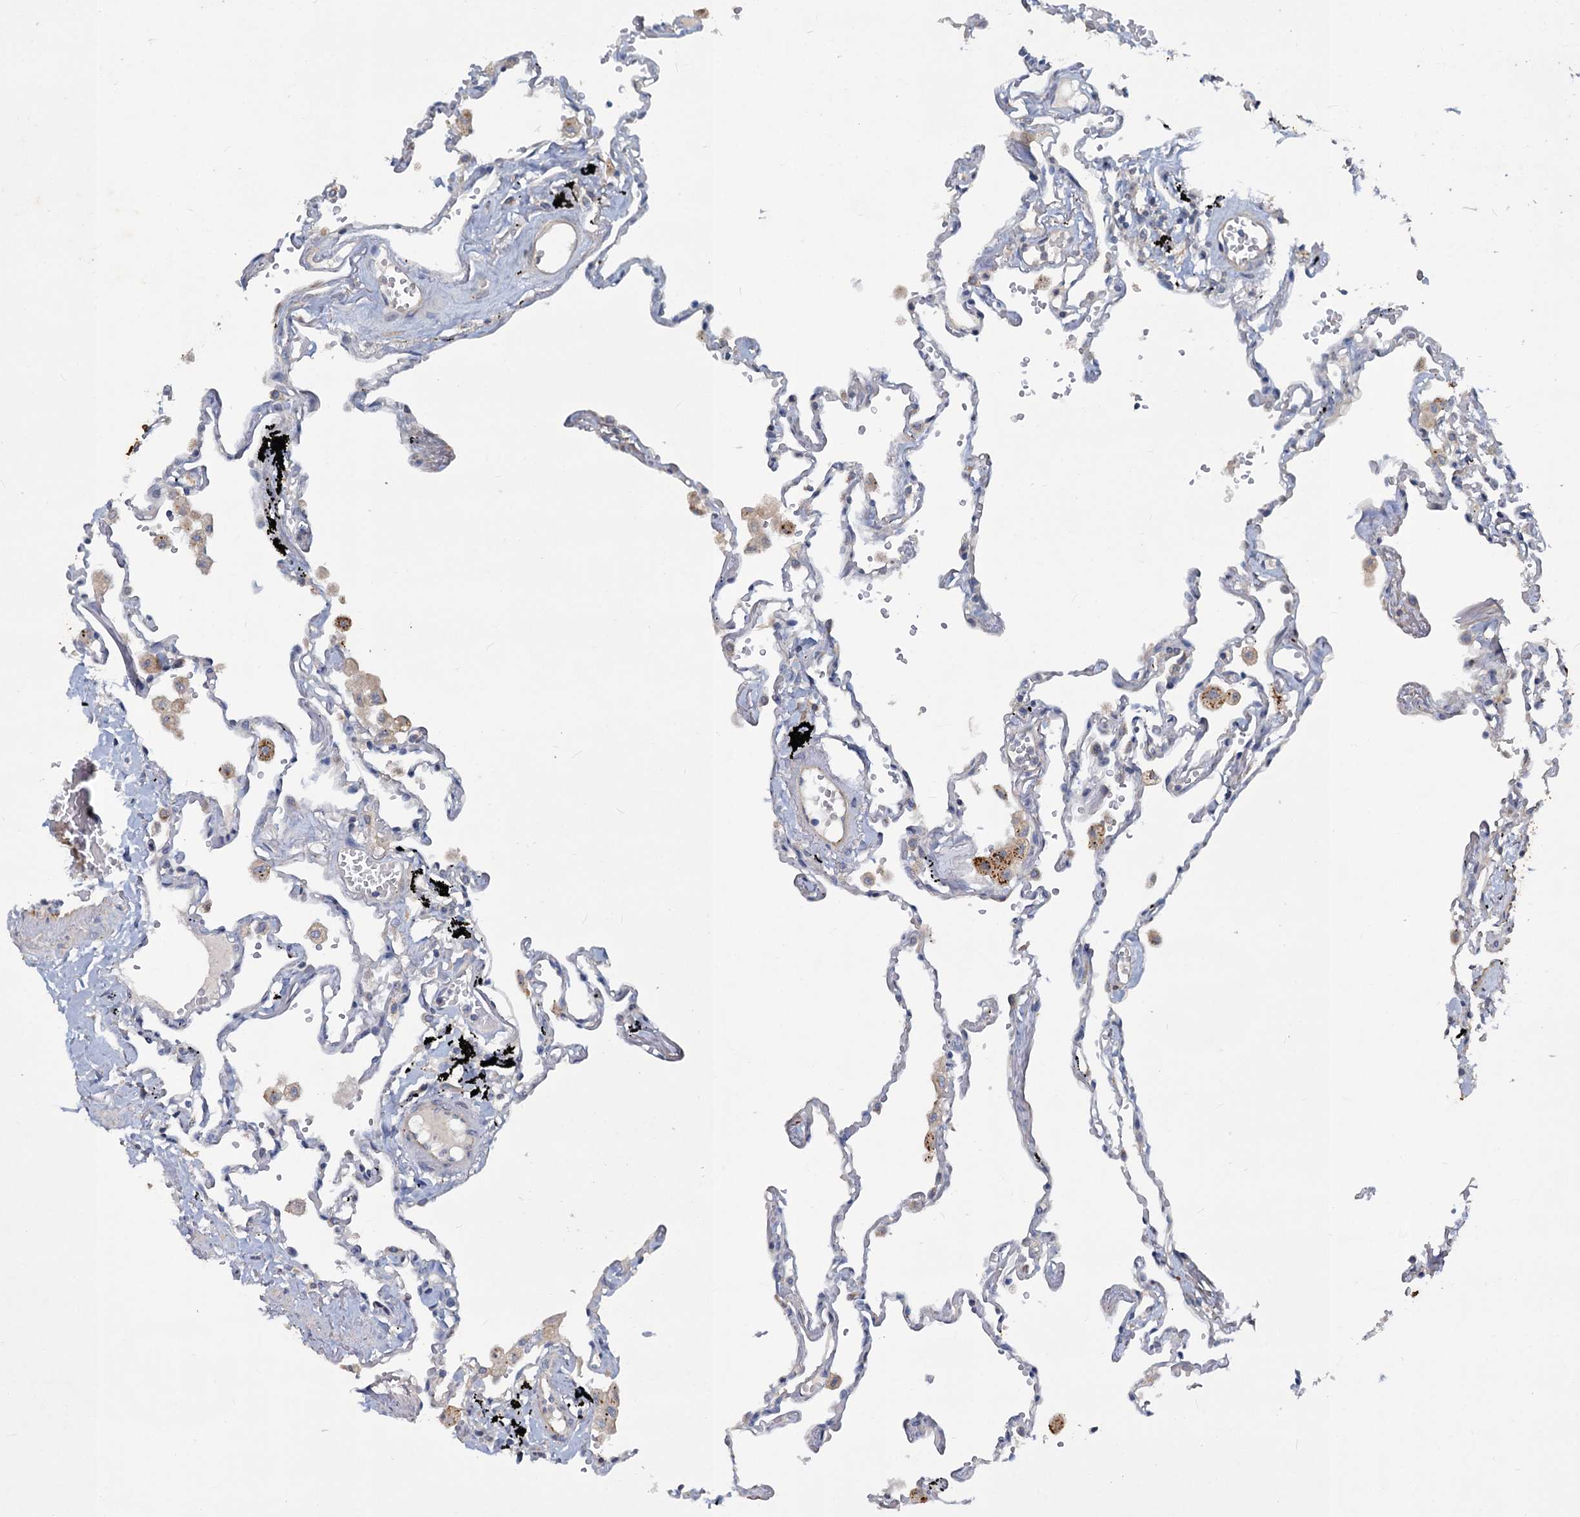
{"staining": {"intensity": "negative", "quantity": "none", "location": "none"}, "tissue": "lung", "cell_type": "Alveolar cells", "image_type": "normal", "snomed": [{"axis": "morphology", "description": "Normal tissue, NOS"}, {"axis": "topography", "description": "Lung"}], "caption": "The micrograph demonstrates no significant positivity in alveolar cells of lung.", "gene": "SLC2A7", "patient": {"sex": "female", "age": 67}}